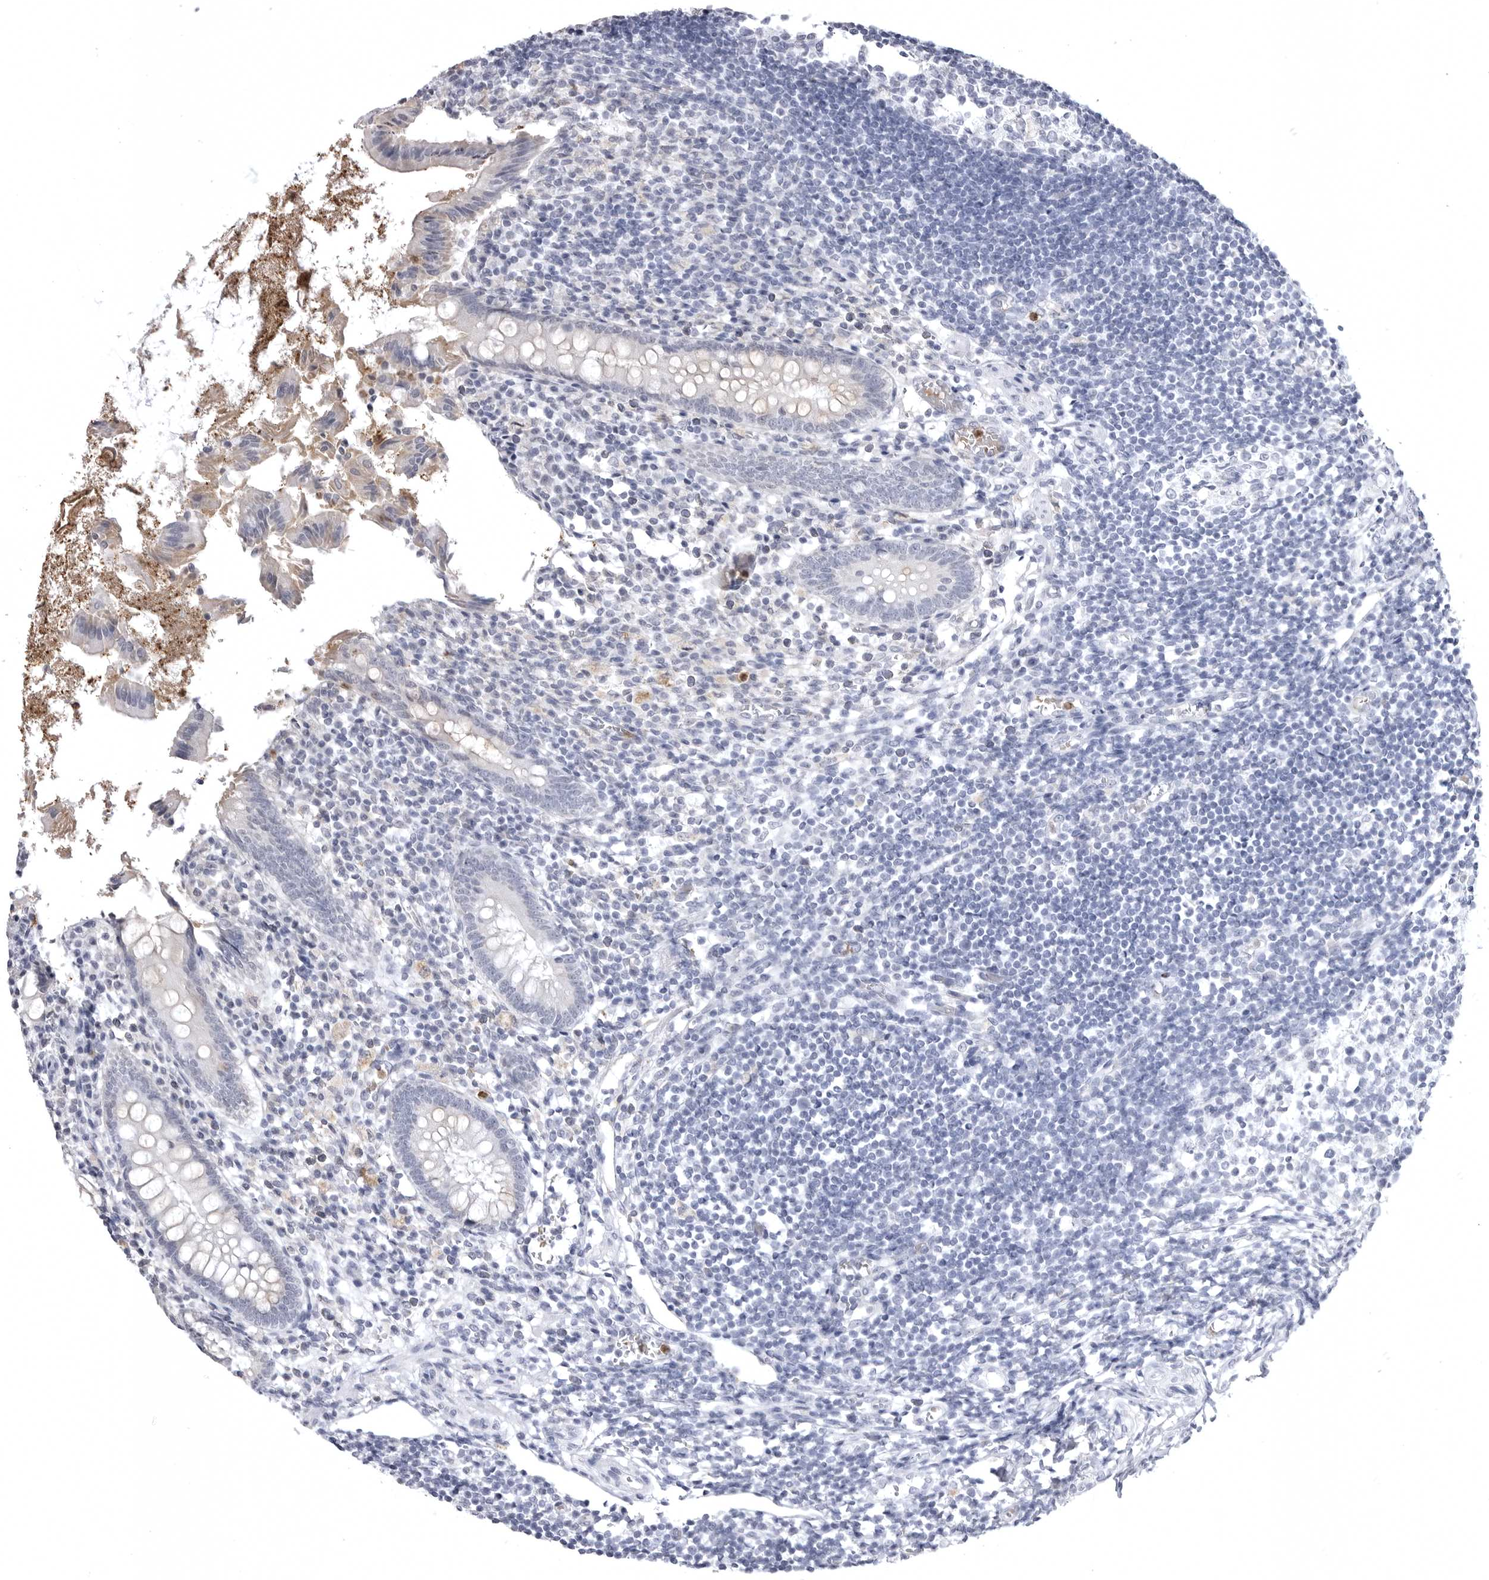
{"staining": {"intensity": "negative", "quantity": "none", "location": "none"}, "tissue": "appendix", "cell_type": "Glandular cells", "image_type": "normal", "snomed": [{"axis": "morphology", "description": "Normal tissue, NOS"}, {"axis": "topography", "description": "Appendix"}], "caption": "This is a histopathology image of immunohistochemistry staining of unremarkable appendix, which shows no expression in glandular cells.", "gene": "STAP2", "patient": {"sex": "female", "age": 17}}